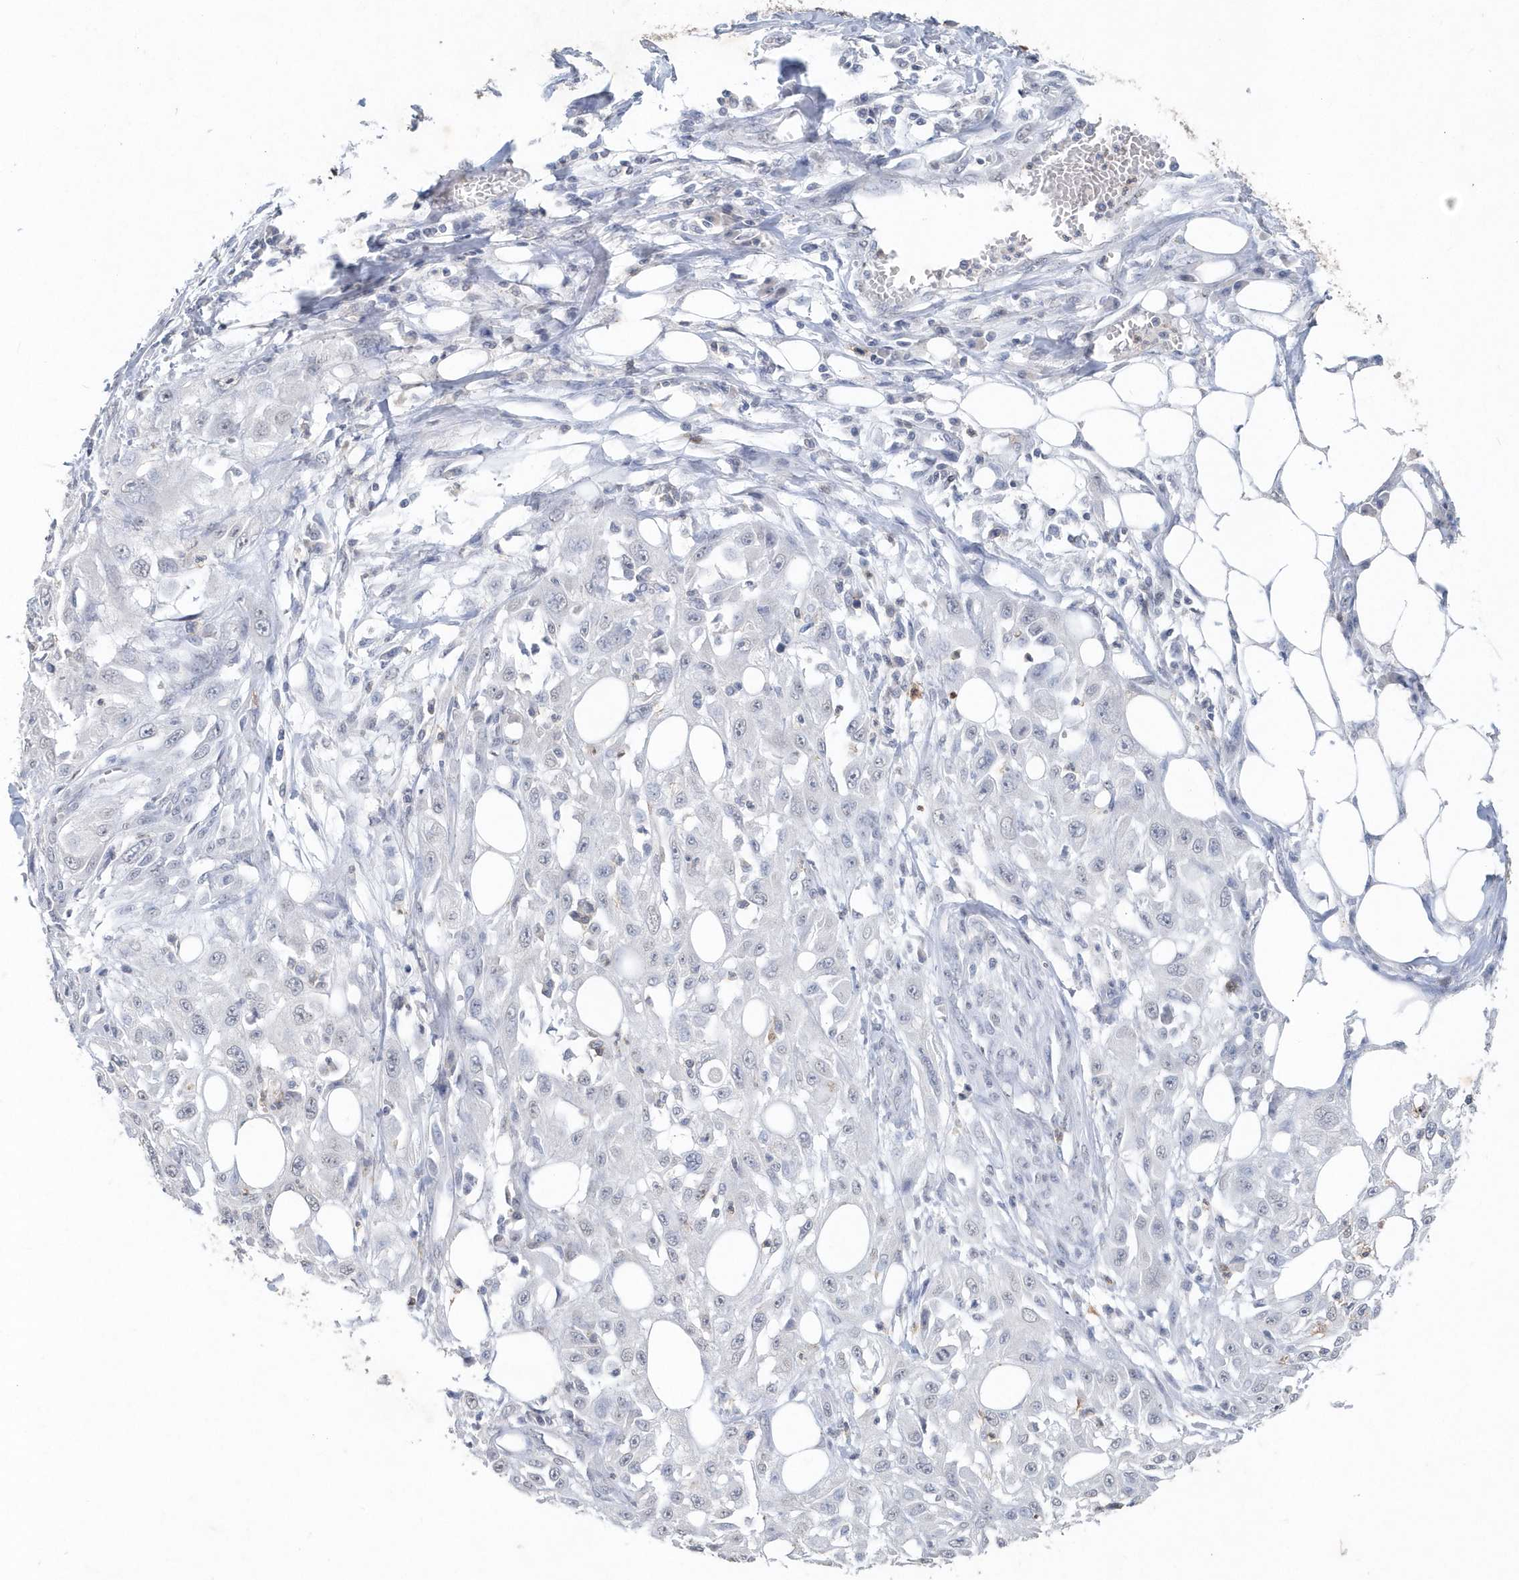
{"staining": {"intensity": "negative", "quantity": "none", "location": "none"}, "tissue": "skin cancer", "cell_type": "Tumor cells", "image_type": "cancer", "snomed": [{"axis": "morphology", "description": "Squamous cell carcinoma, NOS"}, {"axis": "topography", "description": "Skin"}], "caption": "This is an immunohistochemistry image of squamous cell carcinoma (skin). There is no positivity in tumor cells.", "gene": "PDCD1", "patient": {"sex": "male", "age": 75}}